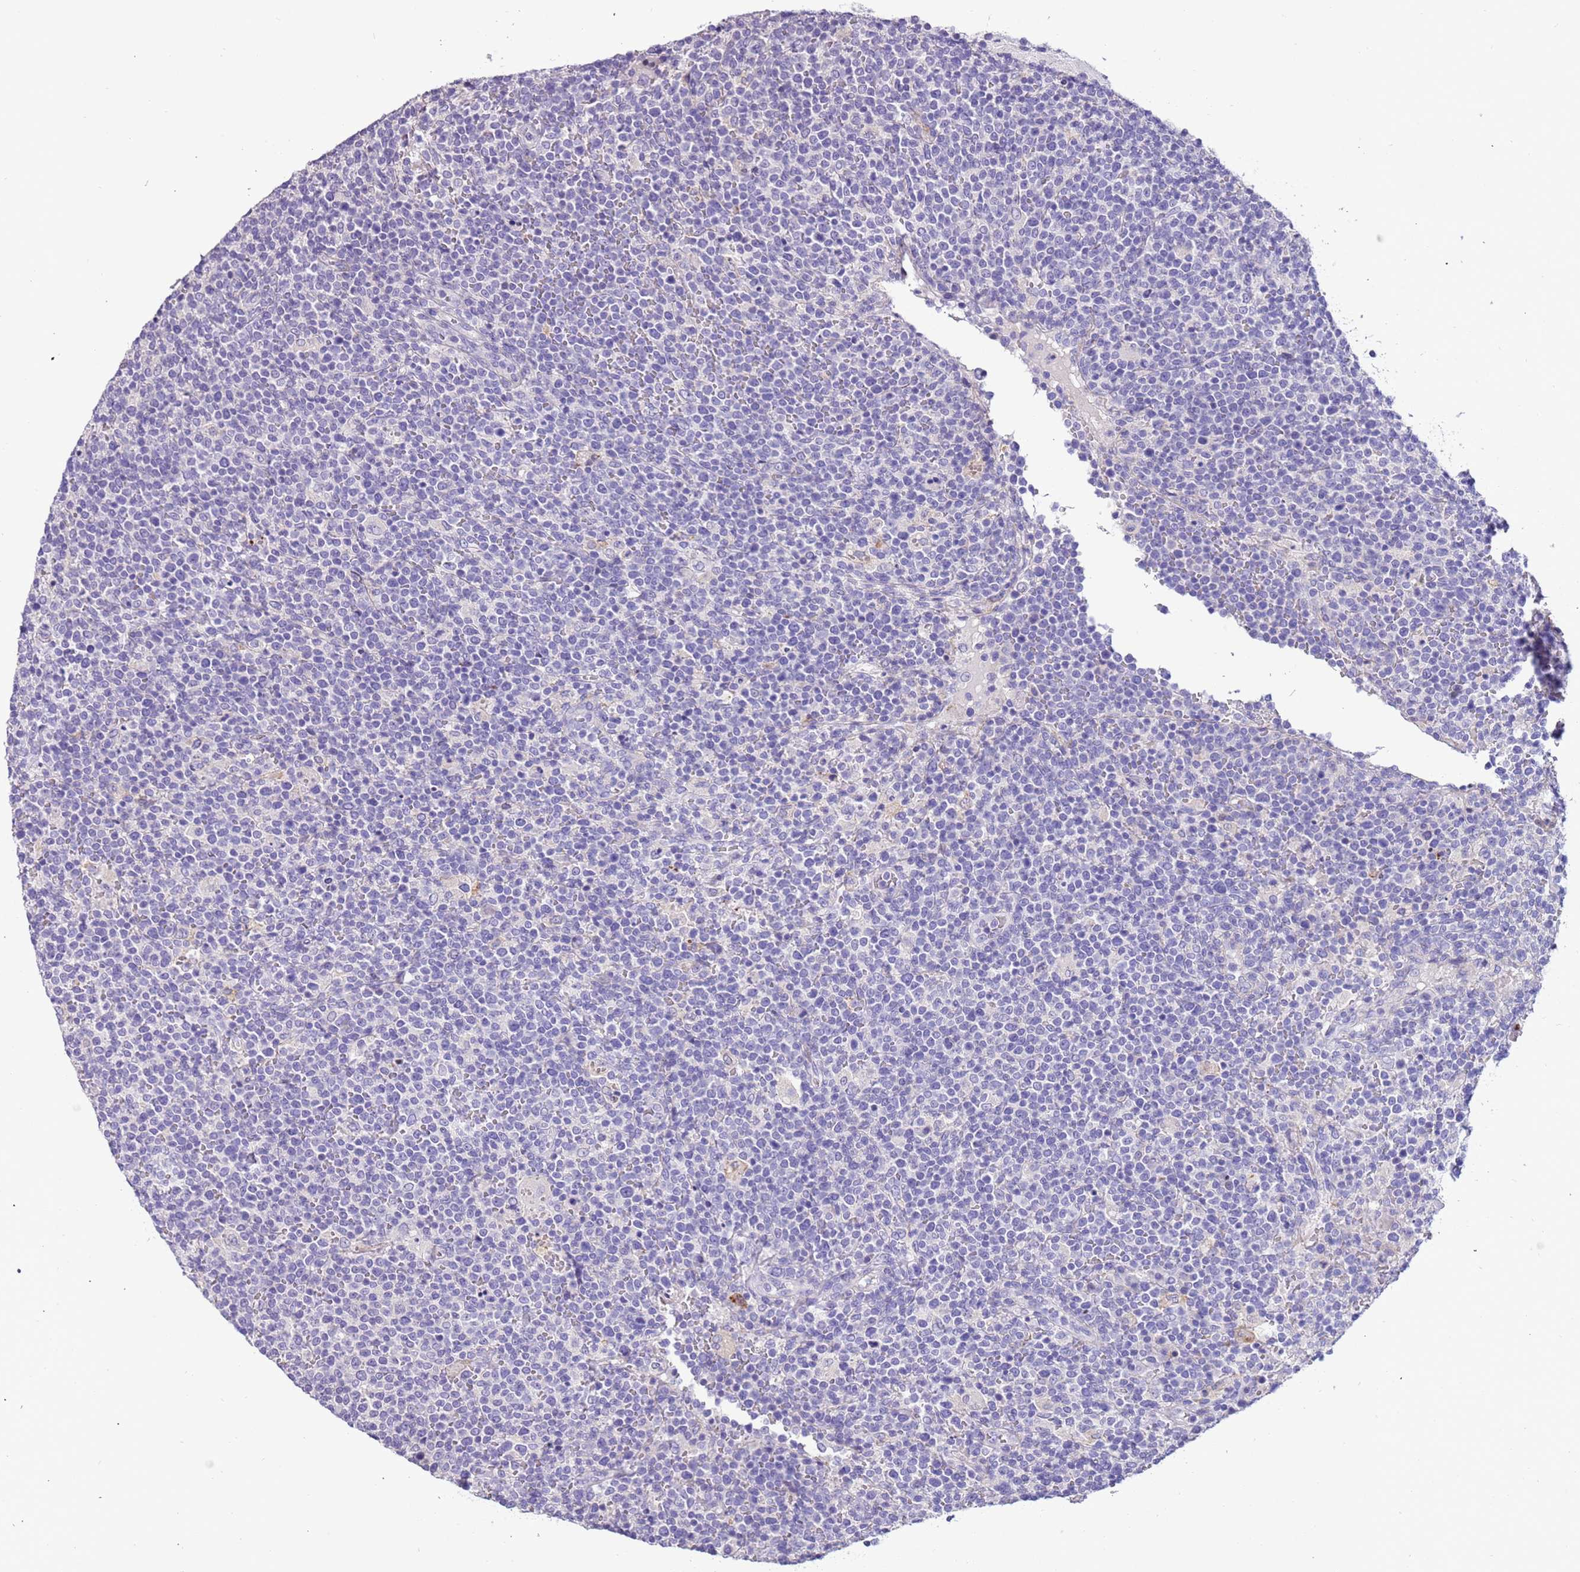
{"staining": {"intensity": "negative", "quantity": "none", "location": "none"}, "tissue": "lymphoma", "cell_type": "Tumor cells", "image_type": "cancer", "snomed": [{"axis": "morphology", "description": "Malignant lymphoma, non-Hodgkin's type, High grade"}, {"axis": "topography", "description": "Lymph node"}], "caption": "A micrograph of human high-grade malignant lymphoma, non-Hodgkin's type is negative for staining in tumor cells.", "gene": "PCGF2", "patient": {"sex": "male", "age": 61}}